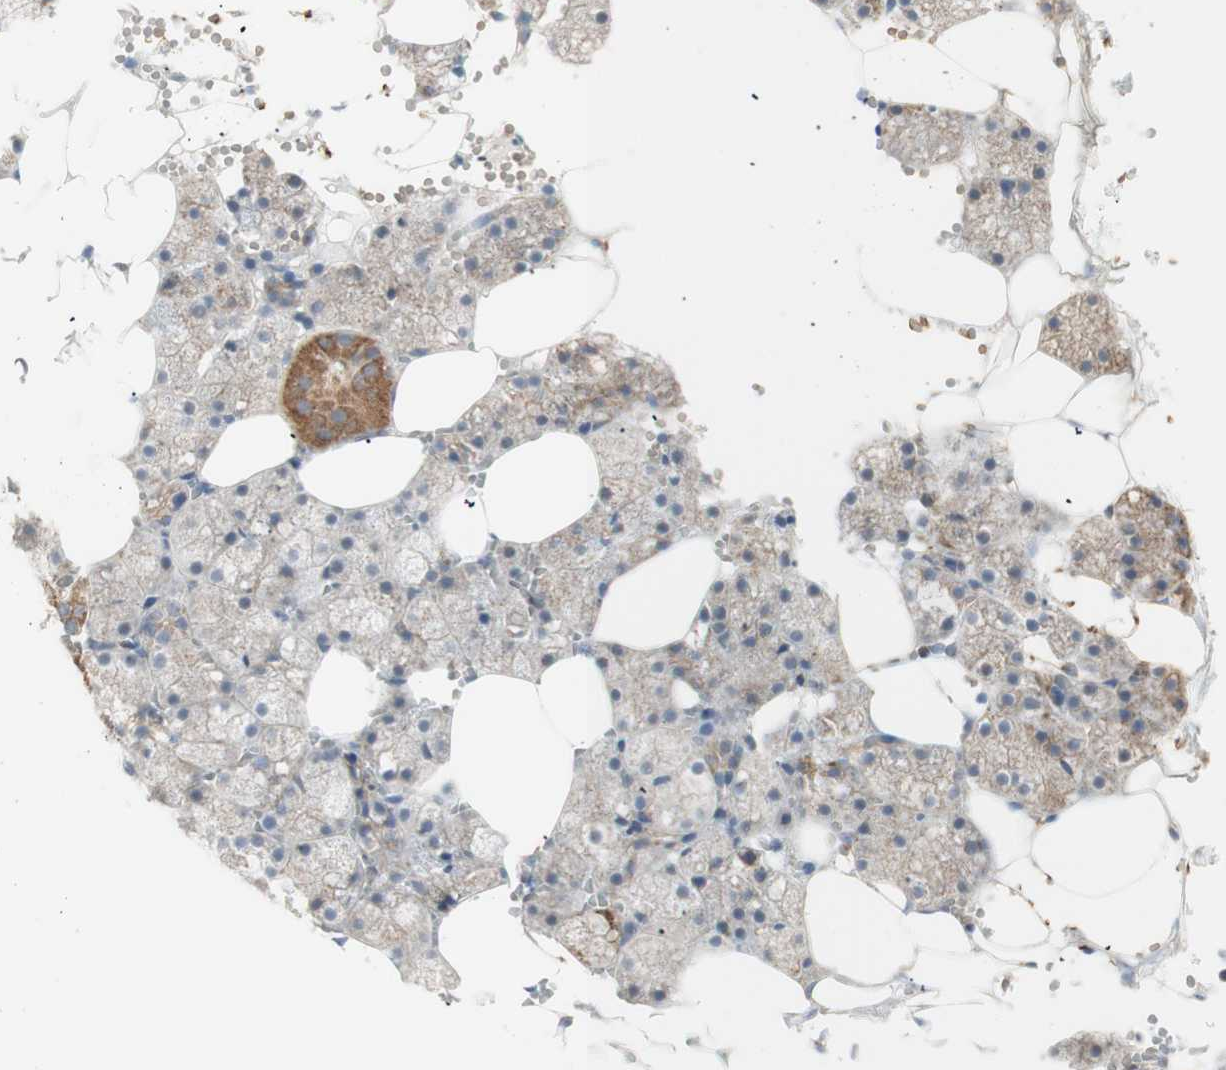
{"staining": {"intensity": "moderate", "quantity": "25%-75%", "location": "cytoplasmic/membranous"}, "tissue": "salivary gland", "cell_type": "Glandular cells", "image_type": "normal", "snomed": [{"axis": "morphology", "description": "Normal tissue, NOS"}, {"axis": "topography", "description": "Salivary gland"}], "caption": "The immunohistochemical stain shows moderate cytoplasmic/membranous staining in glandular cells of unremarkable salivary gland. (DAB (3,3'-diaminobenzidine) IHC, brown staining for protein, blue staining for nuclei).", "gene": "LETM1", "patient": {"sex": "male", "age": 62}}